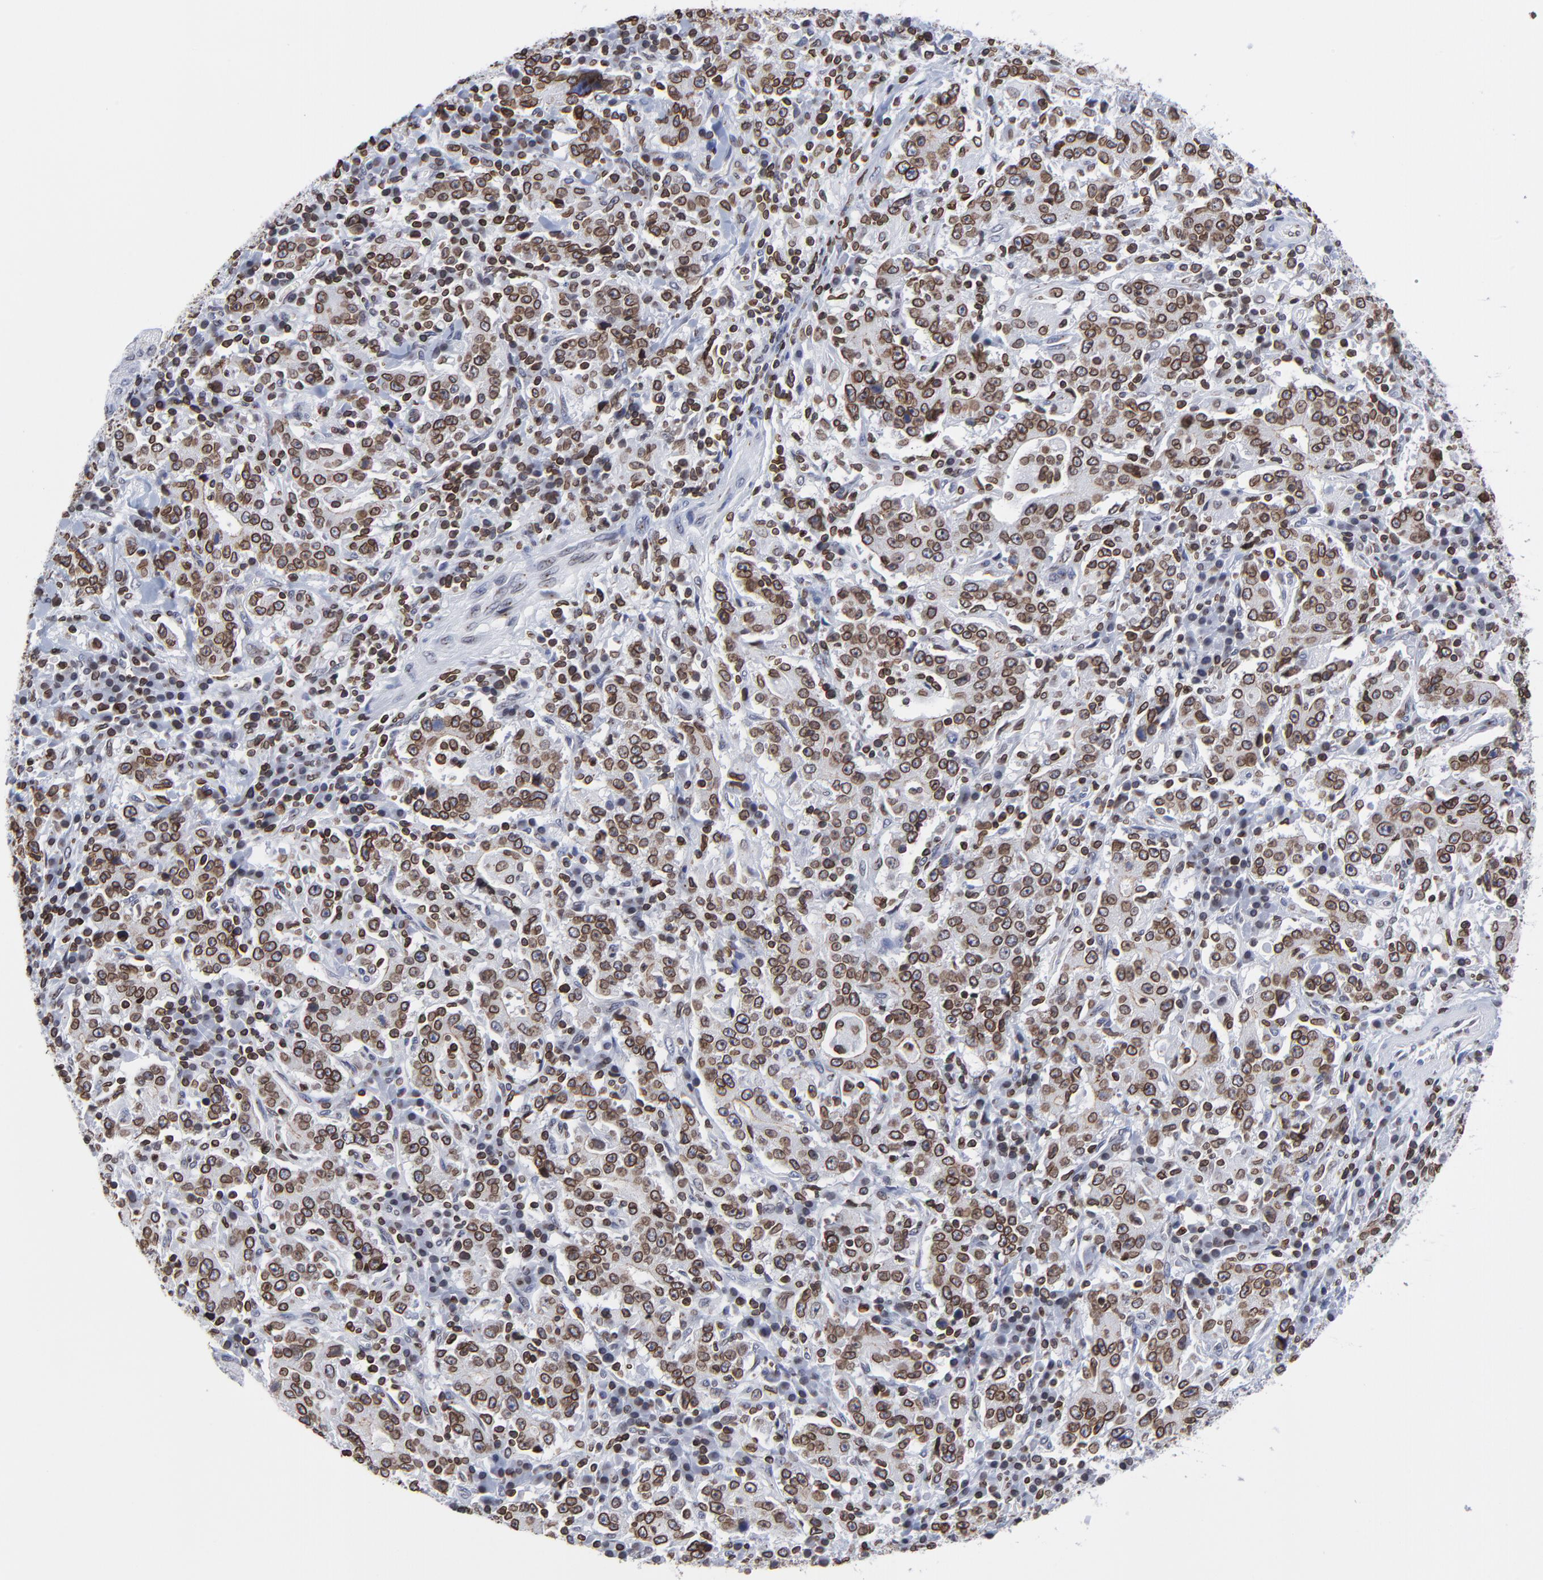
{"staining": {"intensity": "strong", "quantity": ">75%", "location": "cytoplasmic/membranous,nuclear"}, "tissue": "stomach cancer", "cell_type": "Tumor cells", "image_type": "cancer", "snomed": [{"axis": "morphology", "description": "Normal tissue, NOS"}, {"axis": "morphology", "description": "Adenocarcinoma, NOS"}, {"axis": "topography", "description": "Stomach, upper"}, {"axis": "topography", "description": "Stomach"}], "caption": "Human stomach adenocarcinoma stained for a protein (brown) shows strong cytoplasmic/membranous and nuclear positive staining in about >75% of tumor cells.", "gene": "THAP7", "patient": {"sex": "male", "age": 59}}